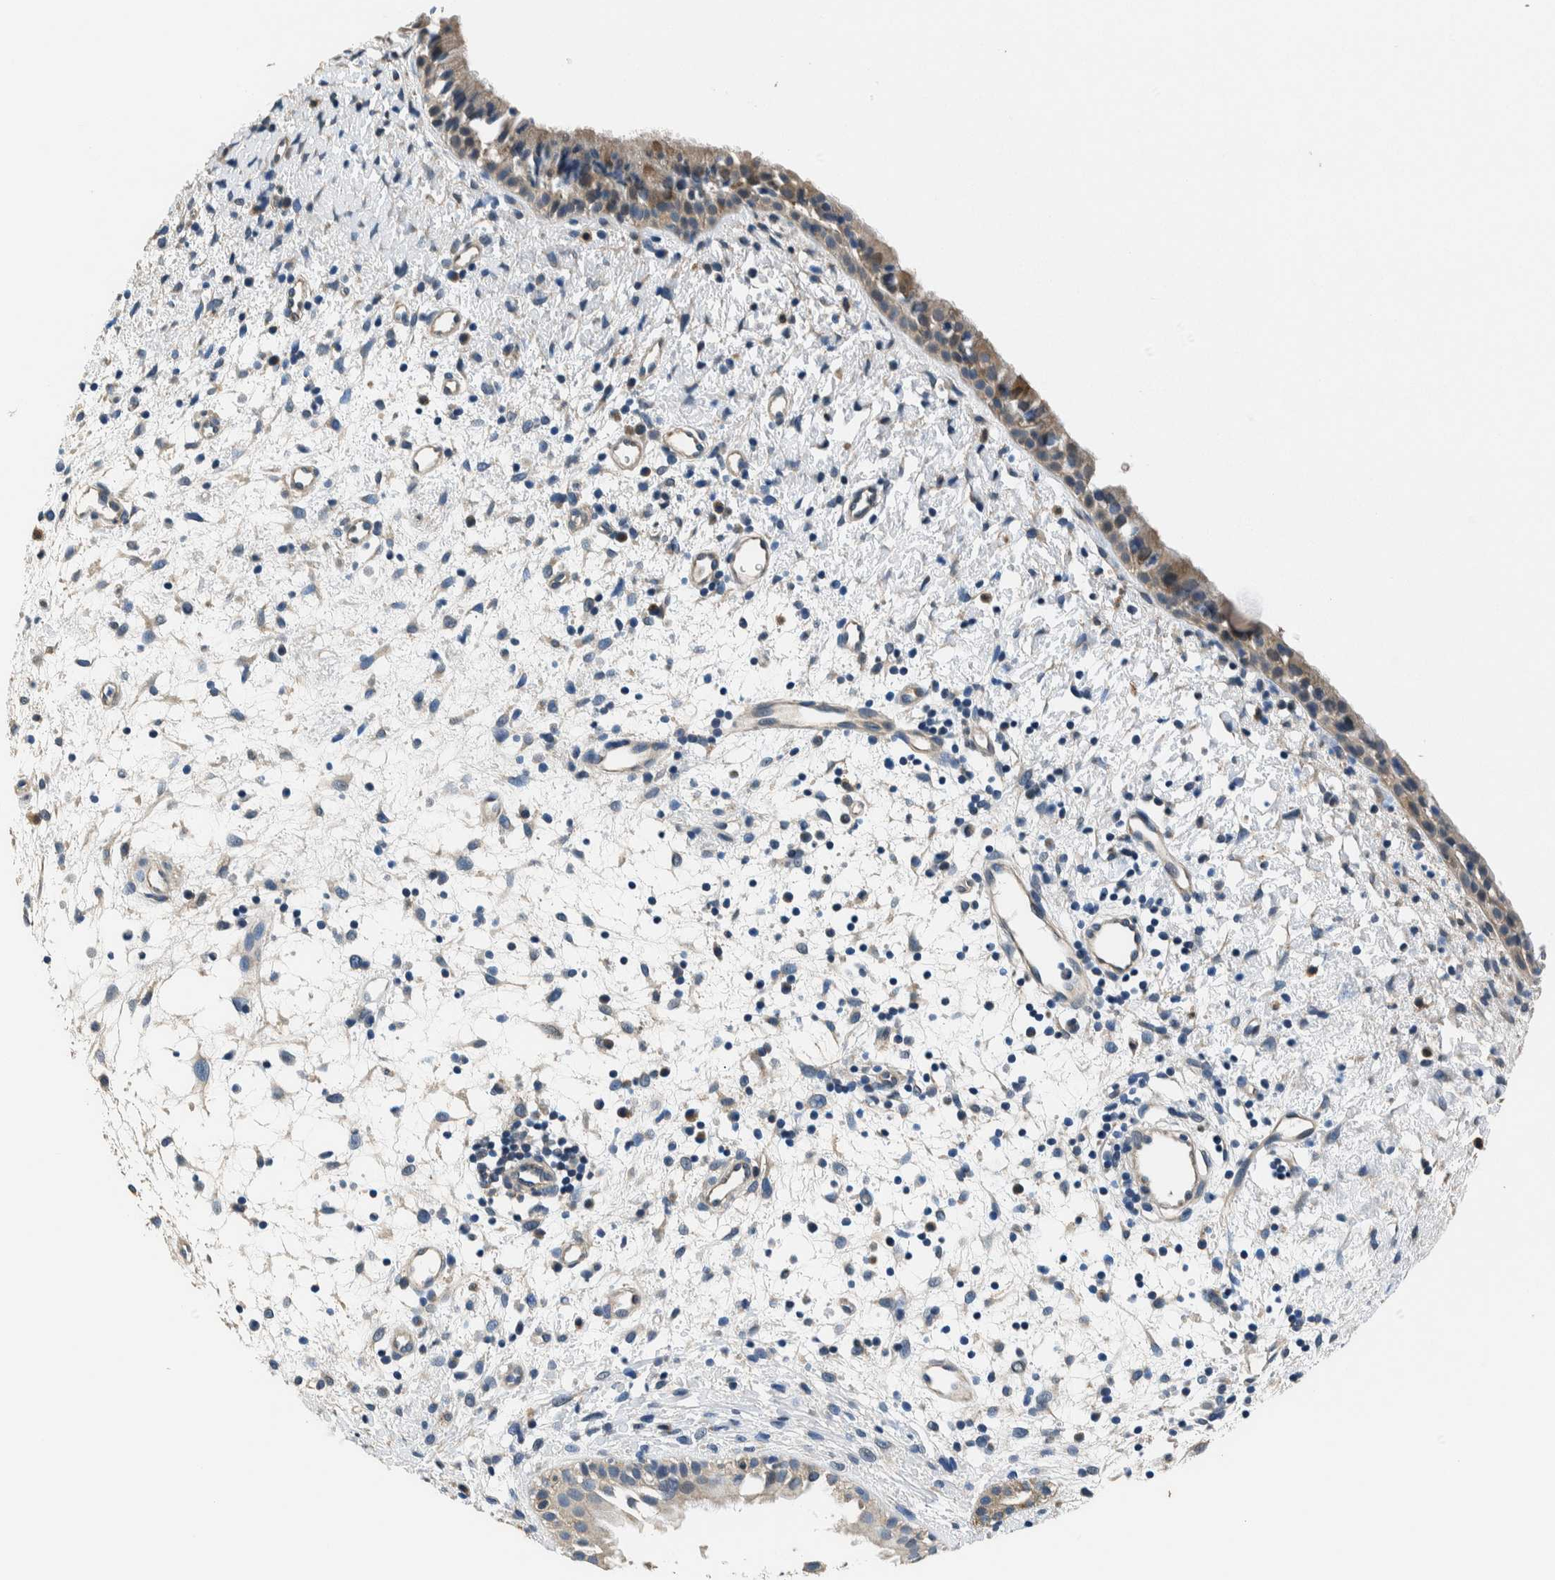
{"staining": {"intensity": "moderate", "quantity": "25%-75%", "location": "cytoplasmic/membranous"}, "tissue": "nasopharynx", "cell_type": "Respiratory epithelial cells", "image_type": "normal", "snomed": [{"axis": "morphology", "description": "Normal tissue, NOS"}, {"axis": "topography", "description": "Nasopharynx"}], "caption": "Nasopharynx stained for a protein shows moderate cytoplasmic/membranous positivity in respiratory epithelial cells. Using DAB (3,3'-diaminobenzidine) (brown) and hematoxylin (blue) stains, captured at high magnification using brightfield microscopy.", "gene": "NIBAN2", "patient": {"sex": "male", "age": 22}}